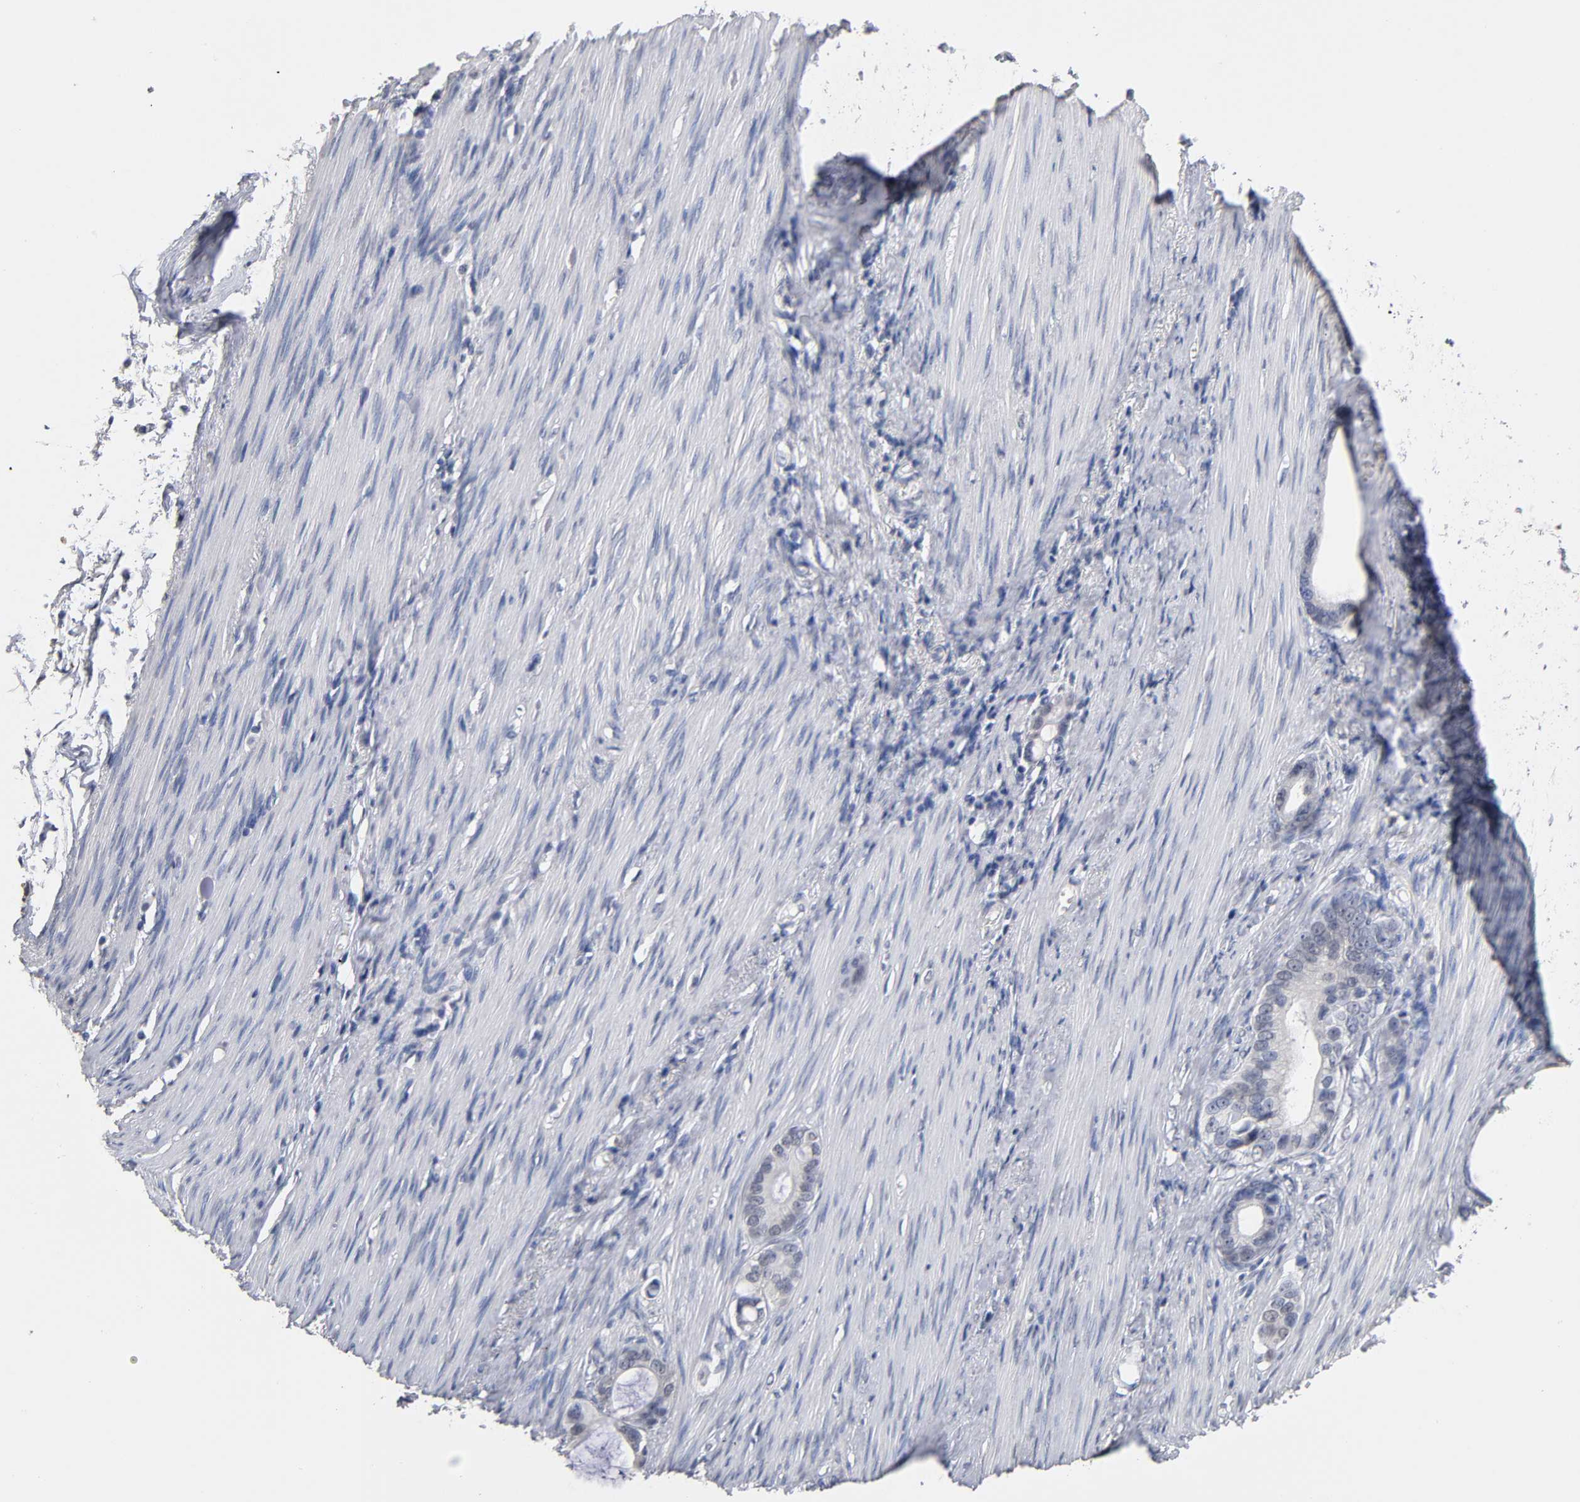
{"staining": {"intensity": "negative", "quantity": "none", "location": "none"}, "tissue": "stomach cancer", "cell_type": "Tumor cells", "image_type": "cancer", "snomed": [{"axis": "morphology", "description": "Adenocarcinoma, NOS"}, {"axis": "topography", "description": "Stomach"}], "caption": "This is an immunohistochemistry (IHC) photomicrograph of adenocarcinoma (stomach). There is no staining in tumor cells.", "gene": "CRABP2", "patient": {"sex": "female", "age": 75}}